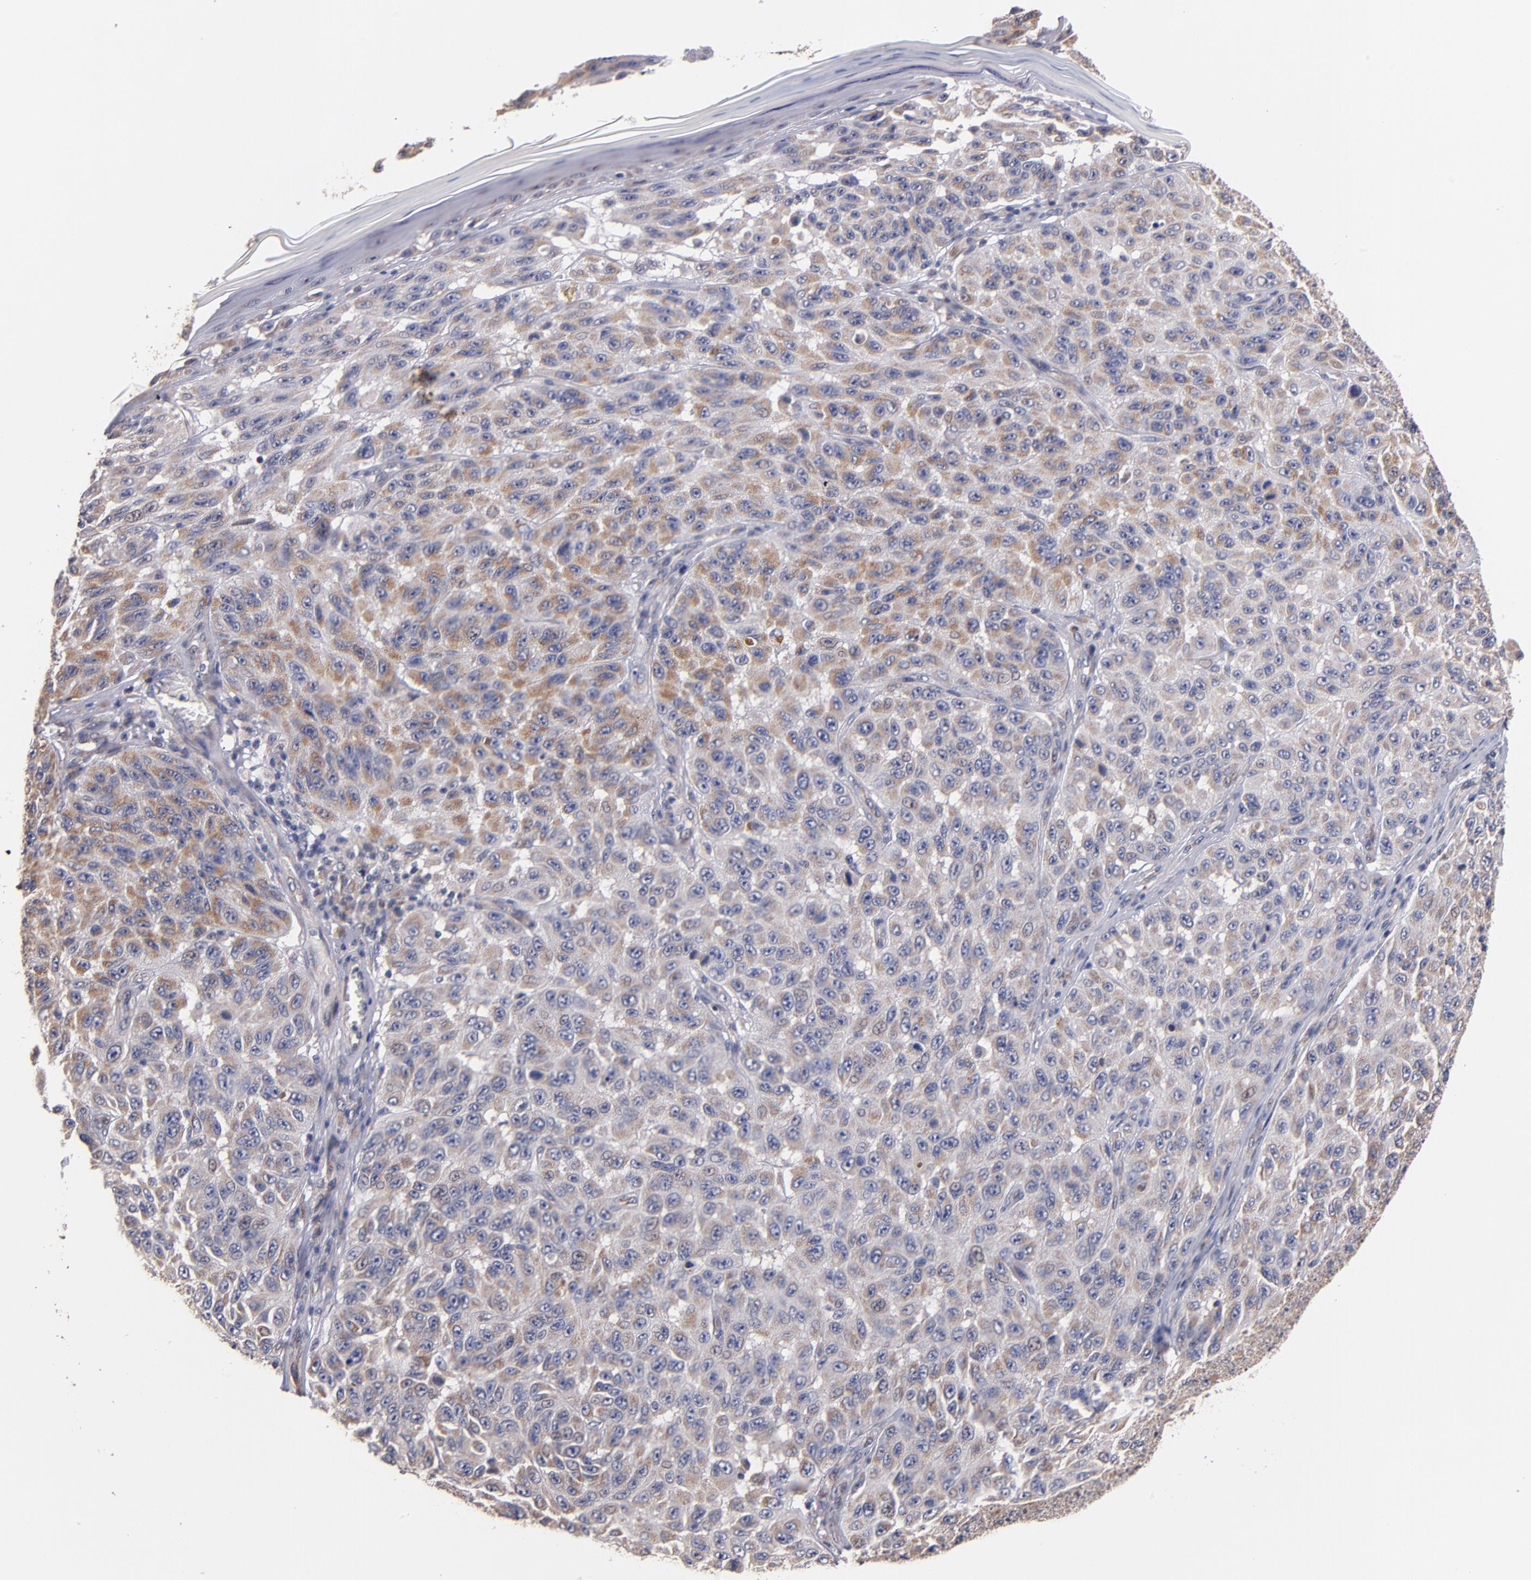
{"staining": {"intensity": "weak", "quantity": ">75%", "location": "cytoplasmic/membranous"}, "tissue": "melanoma", "cell_type": "Tumor cells", "image_type": "cancer", "snomed": [{"axis": "morphology", "description": "Malignant melanoma, NOS"}, {"axis": "topography", "description": "Skin"}], "caption": "The image exhibits immunohistochemical staining of malignant melanoma. There is weak cytoplasmic/membranous positivity is identified in about >75% of tumor cells. (DAB (3,3'-diaminobenzidine) IHC, brown staining for protein, blue staining for nuclei).", "gene": "DIABLO", "patient": {"sex": "male", "age": 30}}